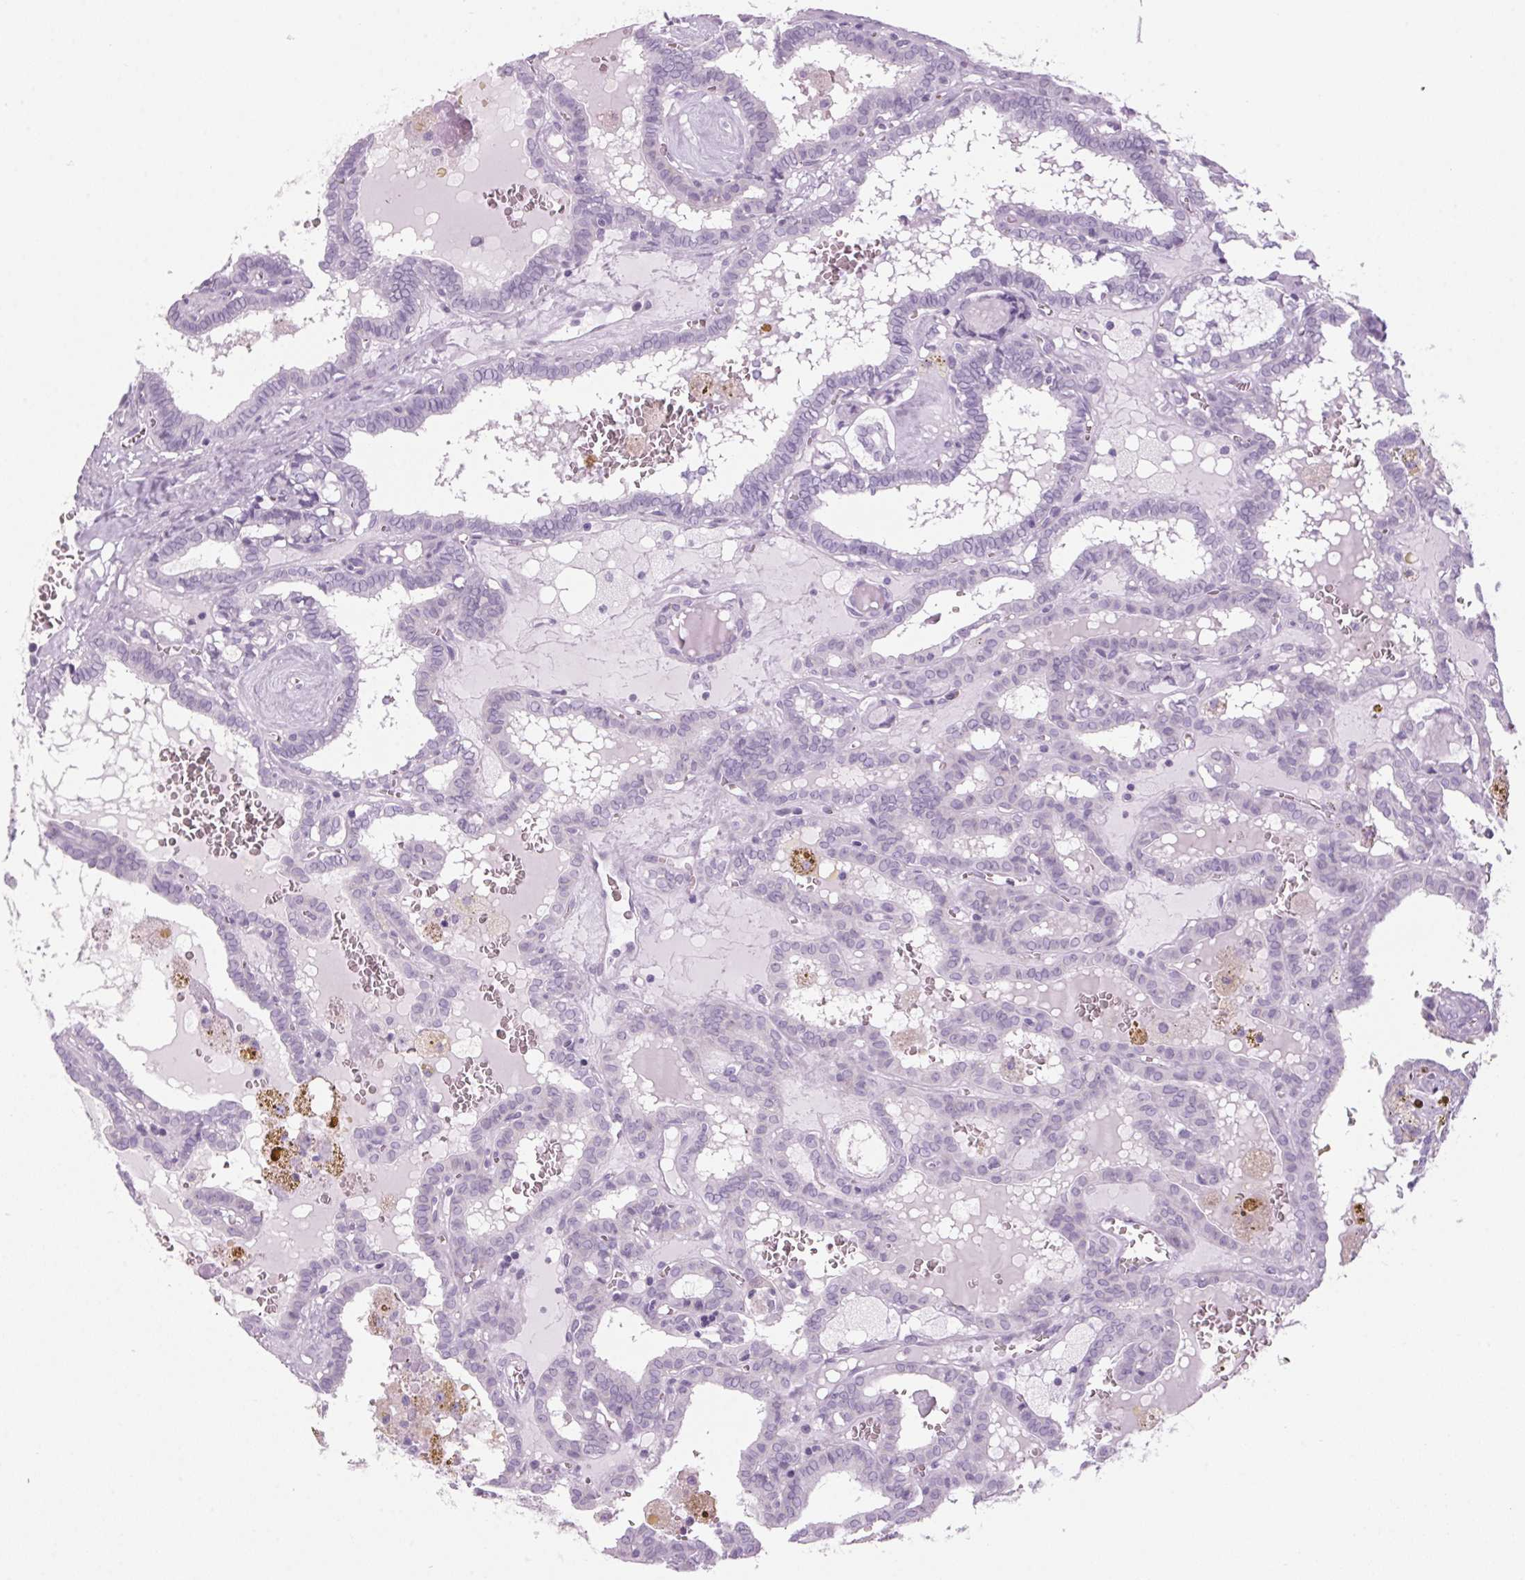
{"staining": {"intensity": "negative", "quantity": "none", "location": "none"}, "tissue": "thyroid cancer", "cell_type": "Tumor cells", "image_type": "cancer", "snomed": [{"axis": "morphology", "description": "Papillary adenocarcinoma, NOS"}, {"axis": "topography", "description": "Thyroid gland"}], "caption": "Immunohistochemistry (IHC) micrograph of neoplastic tissue: human thyroid cancer stained with DAB (3,3'-diaminobenzidine) shows no significant protein expression in tumor cells.", "gene": "PPP1R1A", "patient": {"sex": "female", "age": 39}}